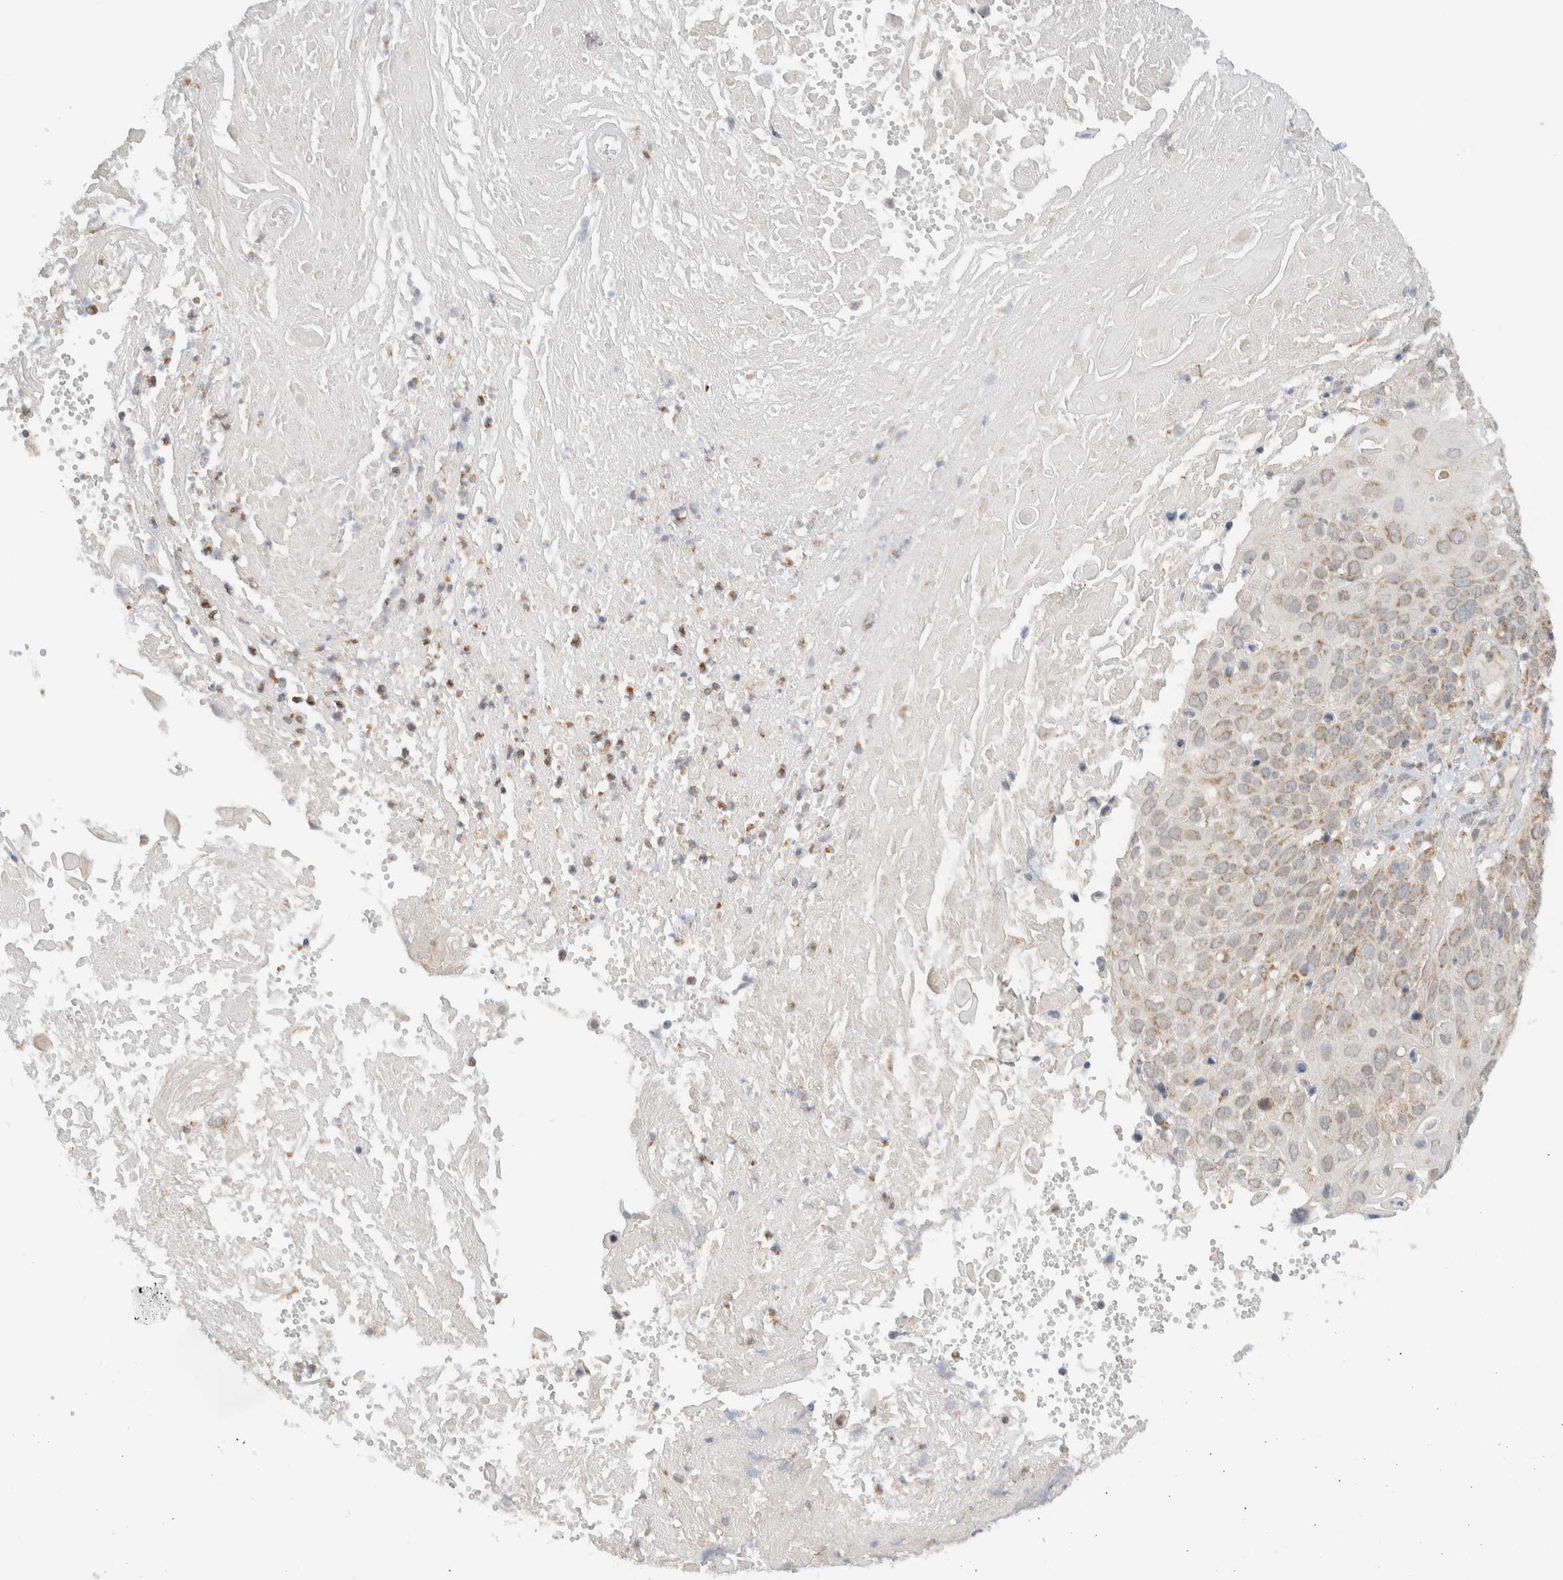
{"staining": {"intensity": "weak", "quantity": ">75%", "location": "cytoplasmic/membranous"}, "tissue": "cervical cancer", "cell_type": "Tumor cells", "image_type": "cancer", "snomed": [{"axis": "morphology", "description": "Squamous cell carcinoma, NOS"}, {"axis": "topography", "description": "Cervix"}], "caption": "DAB (3,3'-diaminobenzidine) immunohistochemical staining of squamous cell carcinoma (cervical) displays weak cytoplasmic/membranous protein positivity in about >75% of tumor cells. Nuclei are stained in blue.", "gene": "MRPL41", "patient": {"sex": "female", "age": 74}}